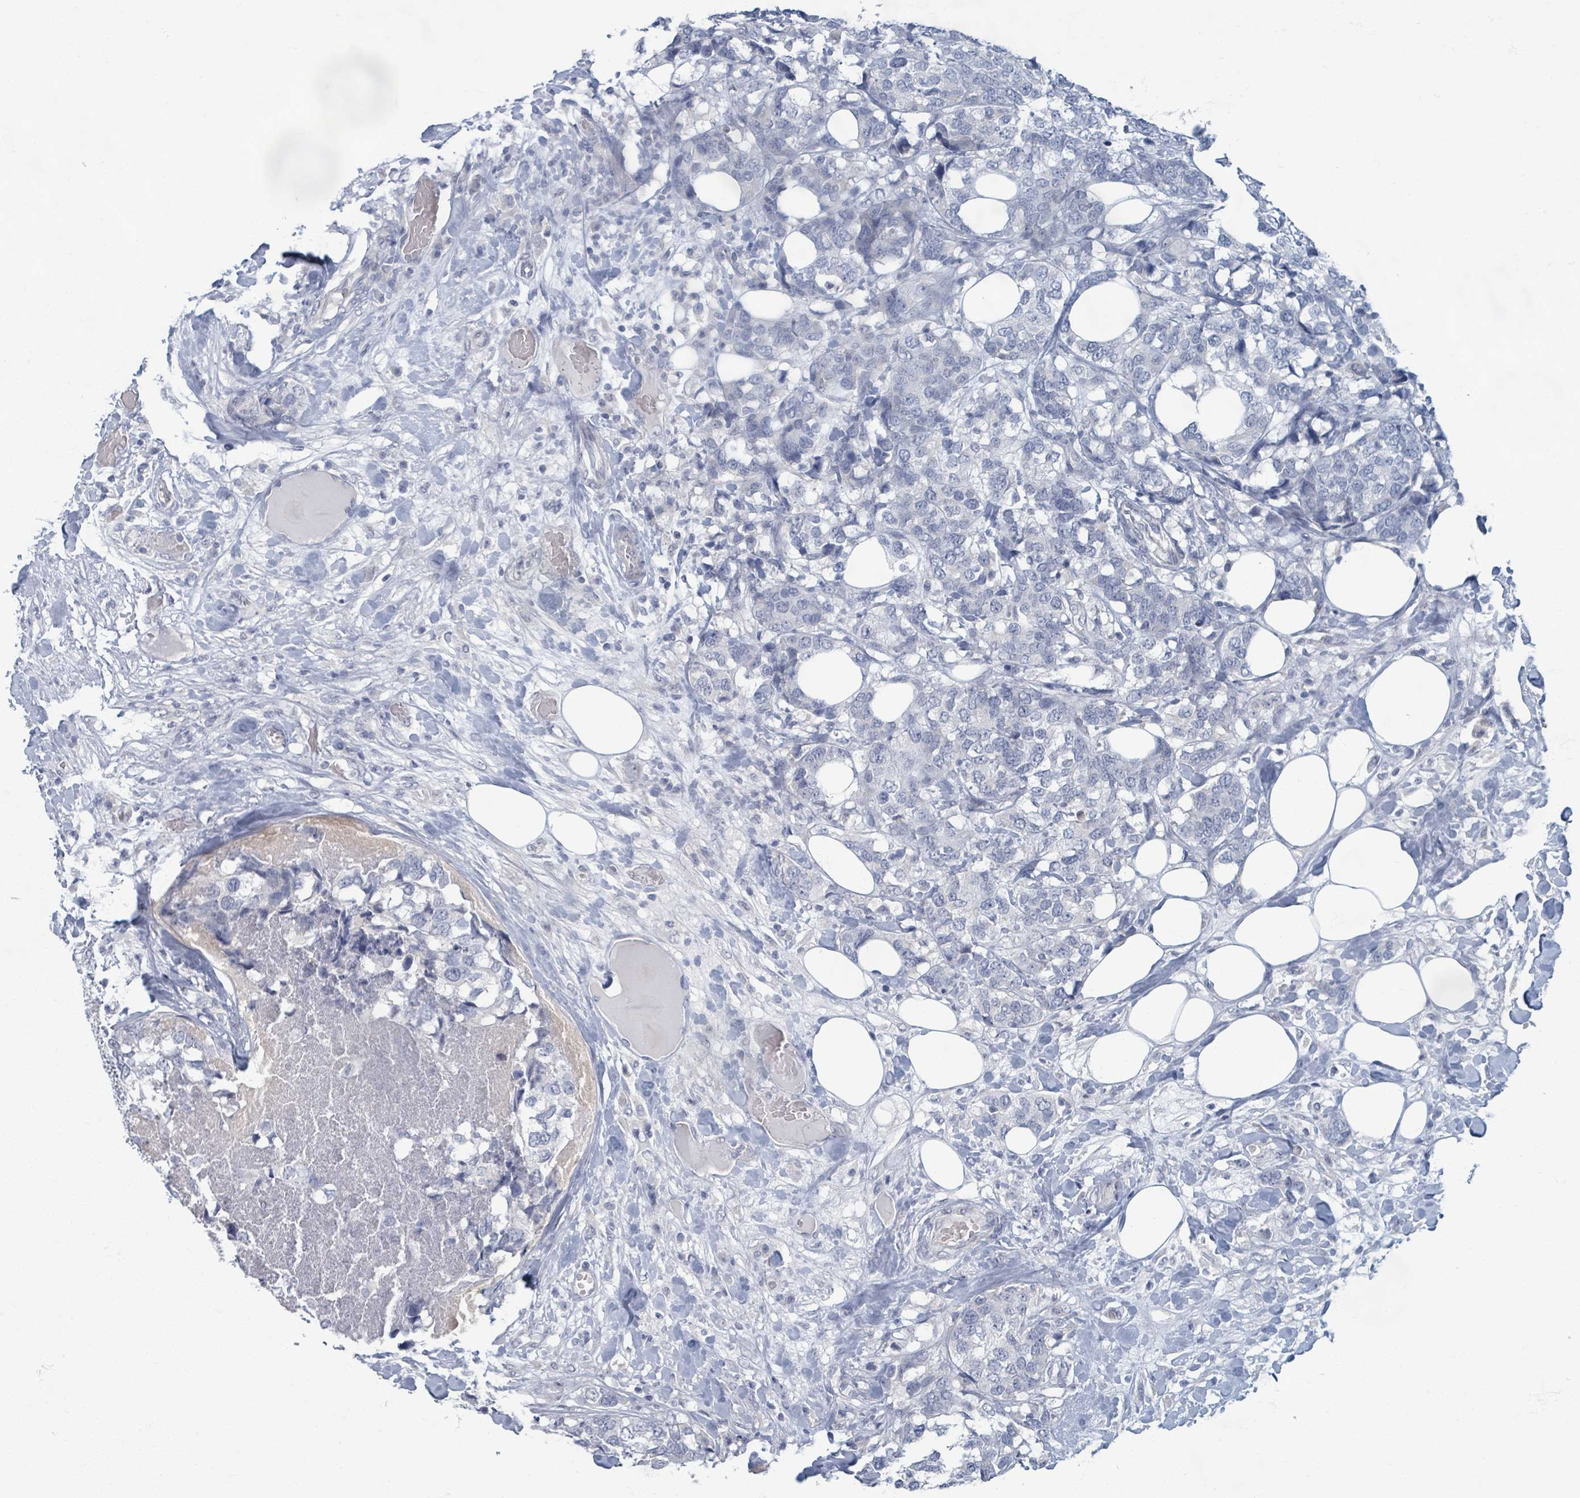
{"staining": {"intensity": "negative", "quantity": "none", "location": "none"}, "tissue": "breast cancer", "cell_type": "Tumor cells", "image_type": "cancer", "snomed": [{"axis": "morphology", "description": "Lobular carcinoma"}, {"axis": "topography", "description": "Breast"}], "caption": "Immunohistochemistry (IHC) histopathology image of breast cancer (lobular carcinoma) stained for a protein (brown), which exhibits no positivity in tumor cells.", "gene": "WNT11", "patient": {"sex": "female", "age": 59}}